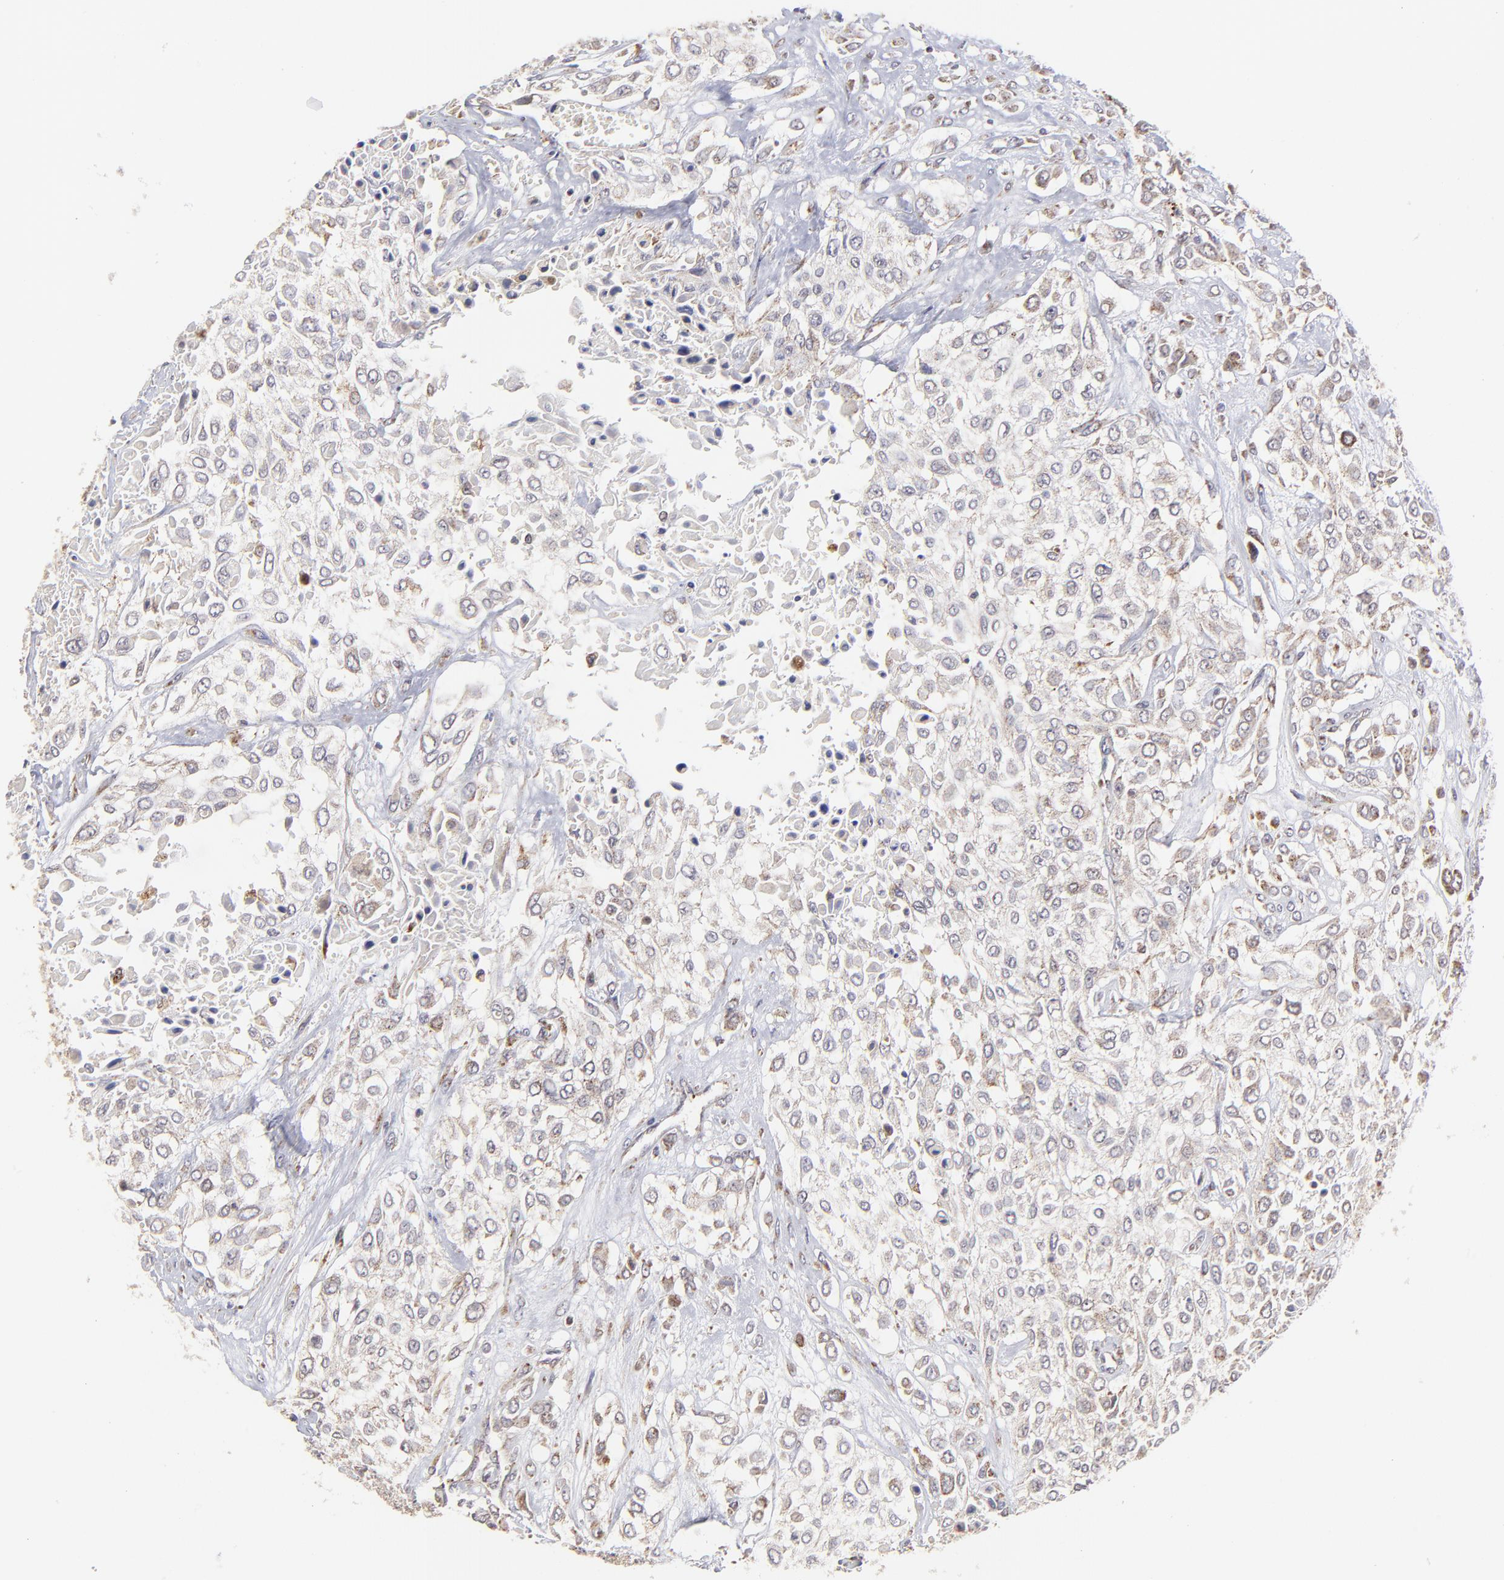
{"staining": {"intensity": "weak", "quantity": "<25%", "location": "cytoplasmic/membranous"}, "tissue": "urothelial cancer", "cell_type": "Tumor cells", "image_type": "cancer", "snomed": [{"axis": "morphology", "description": "Urothelial carcinoma, High grade"}, {"axis": "topography", "description": "Urinary bladder"}], "caption": "Immunohistochemical staining of urothelial cancer reveals no significant positivity in tumor cells.", "gene": "MAP2K7", "patient": {"sex": "male", "age": 57}}